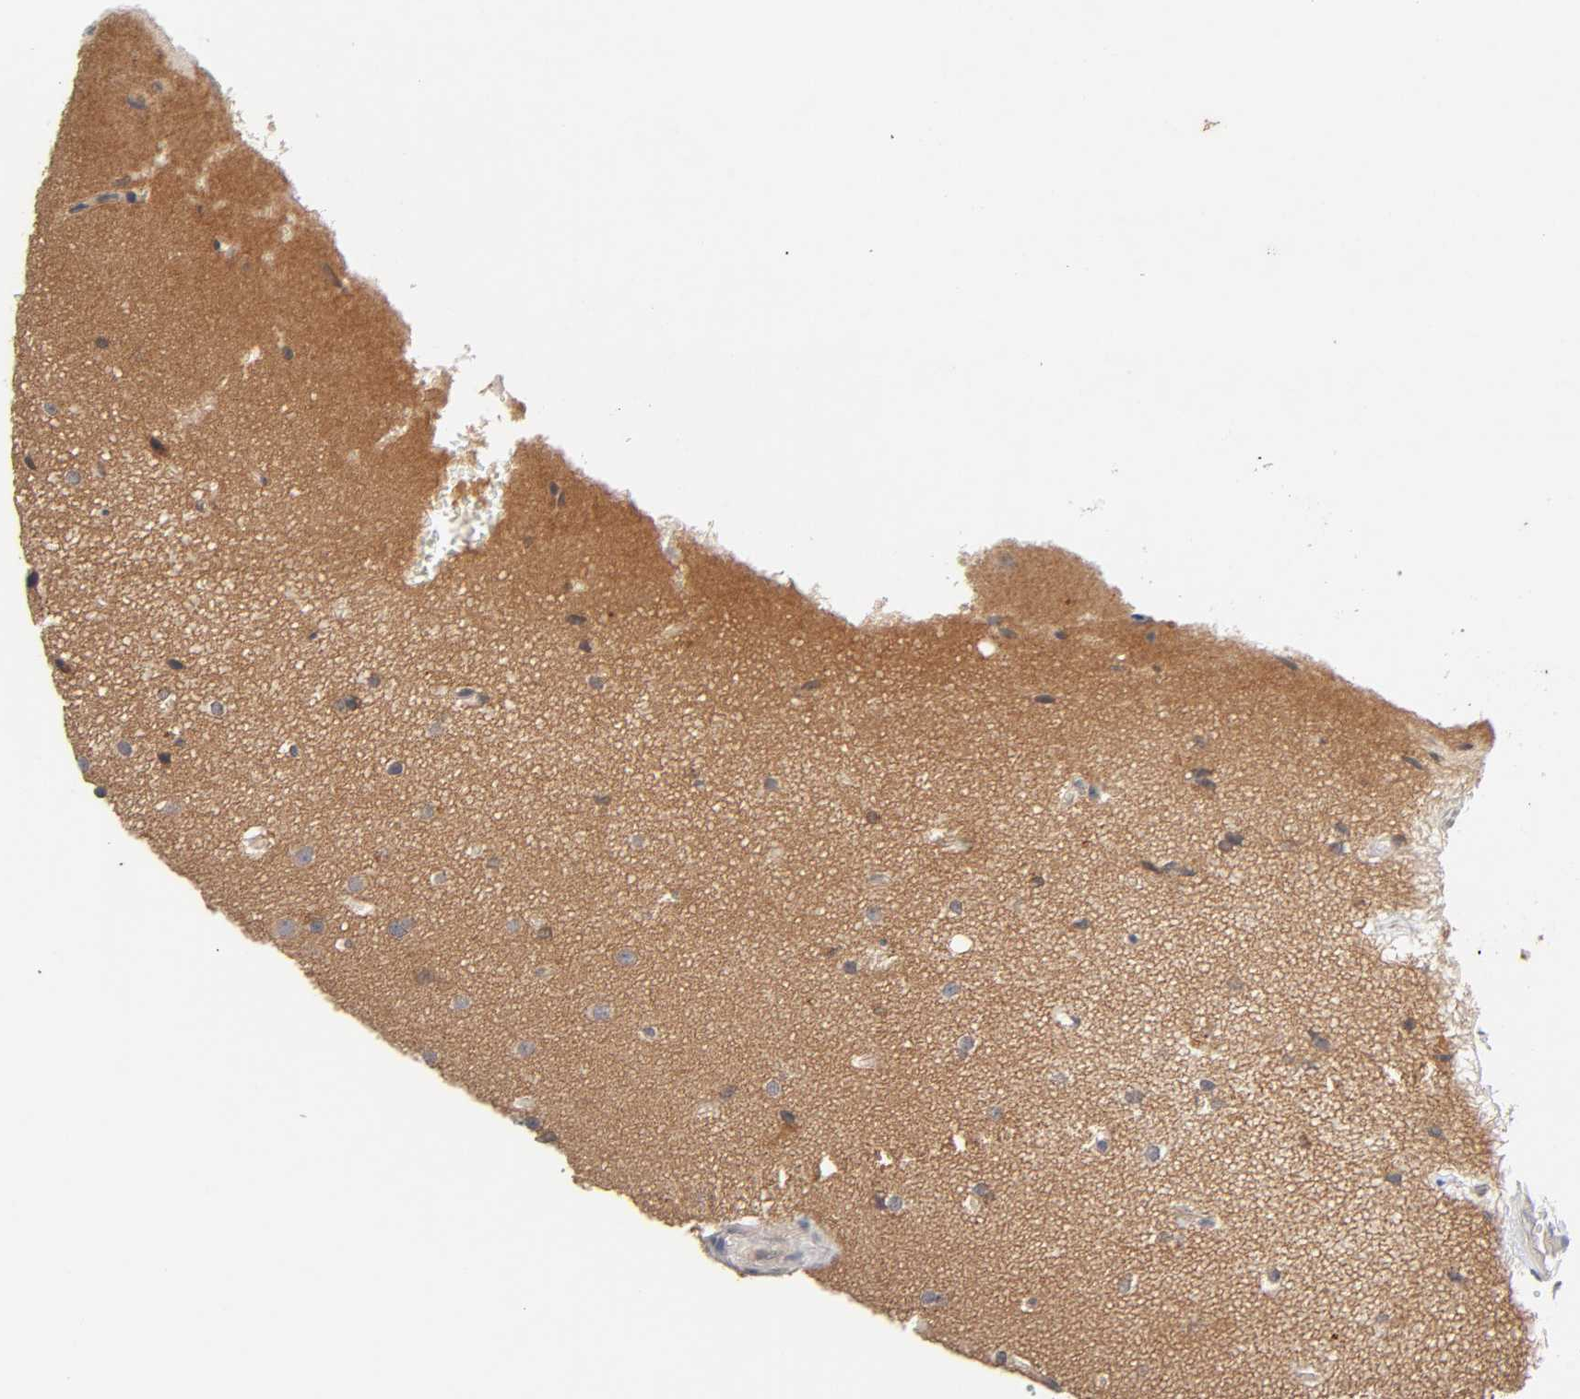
{"staining": {"intensity": "moderate", "quantity": "25%-75%", "location": "cytoplasmic/membranous"}, "tissue": "glioma", "cell_type": "Tumor cells", "image_type": "cancer", "snomed": [{"axis": "morphology", "description": "Glioma, malignant, Low grade"}, {"axis": "topography", "description": "Cerebral cortex"}], "caption": "Tumor cells display medium levels of moderate cytoplasmic/membranous staining in about 25%-75% of cells in human malignant low-grade glioma.", "gene": "CXADR", "patient": {"sex": "female", "age": 47}}